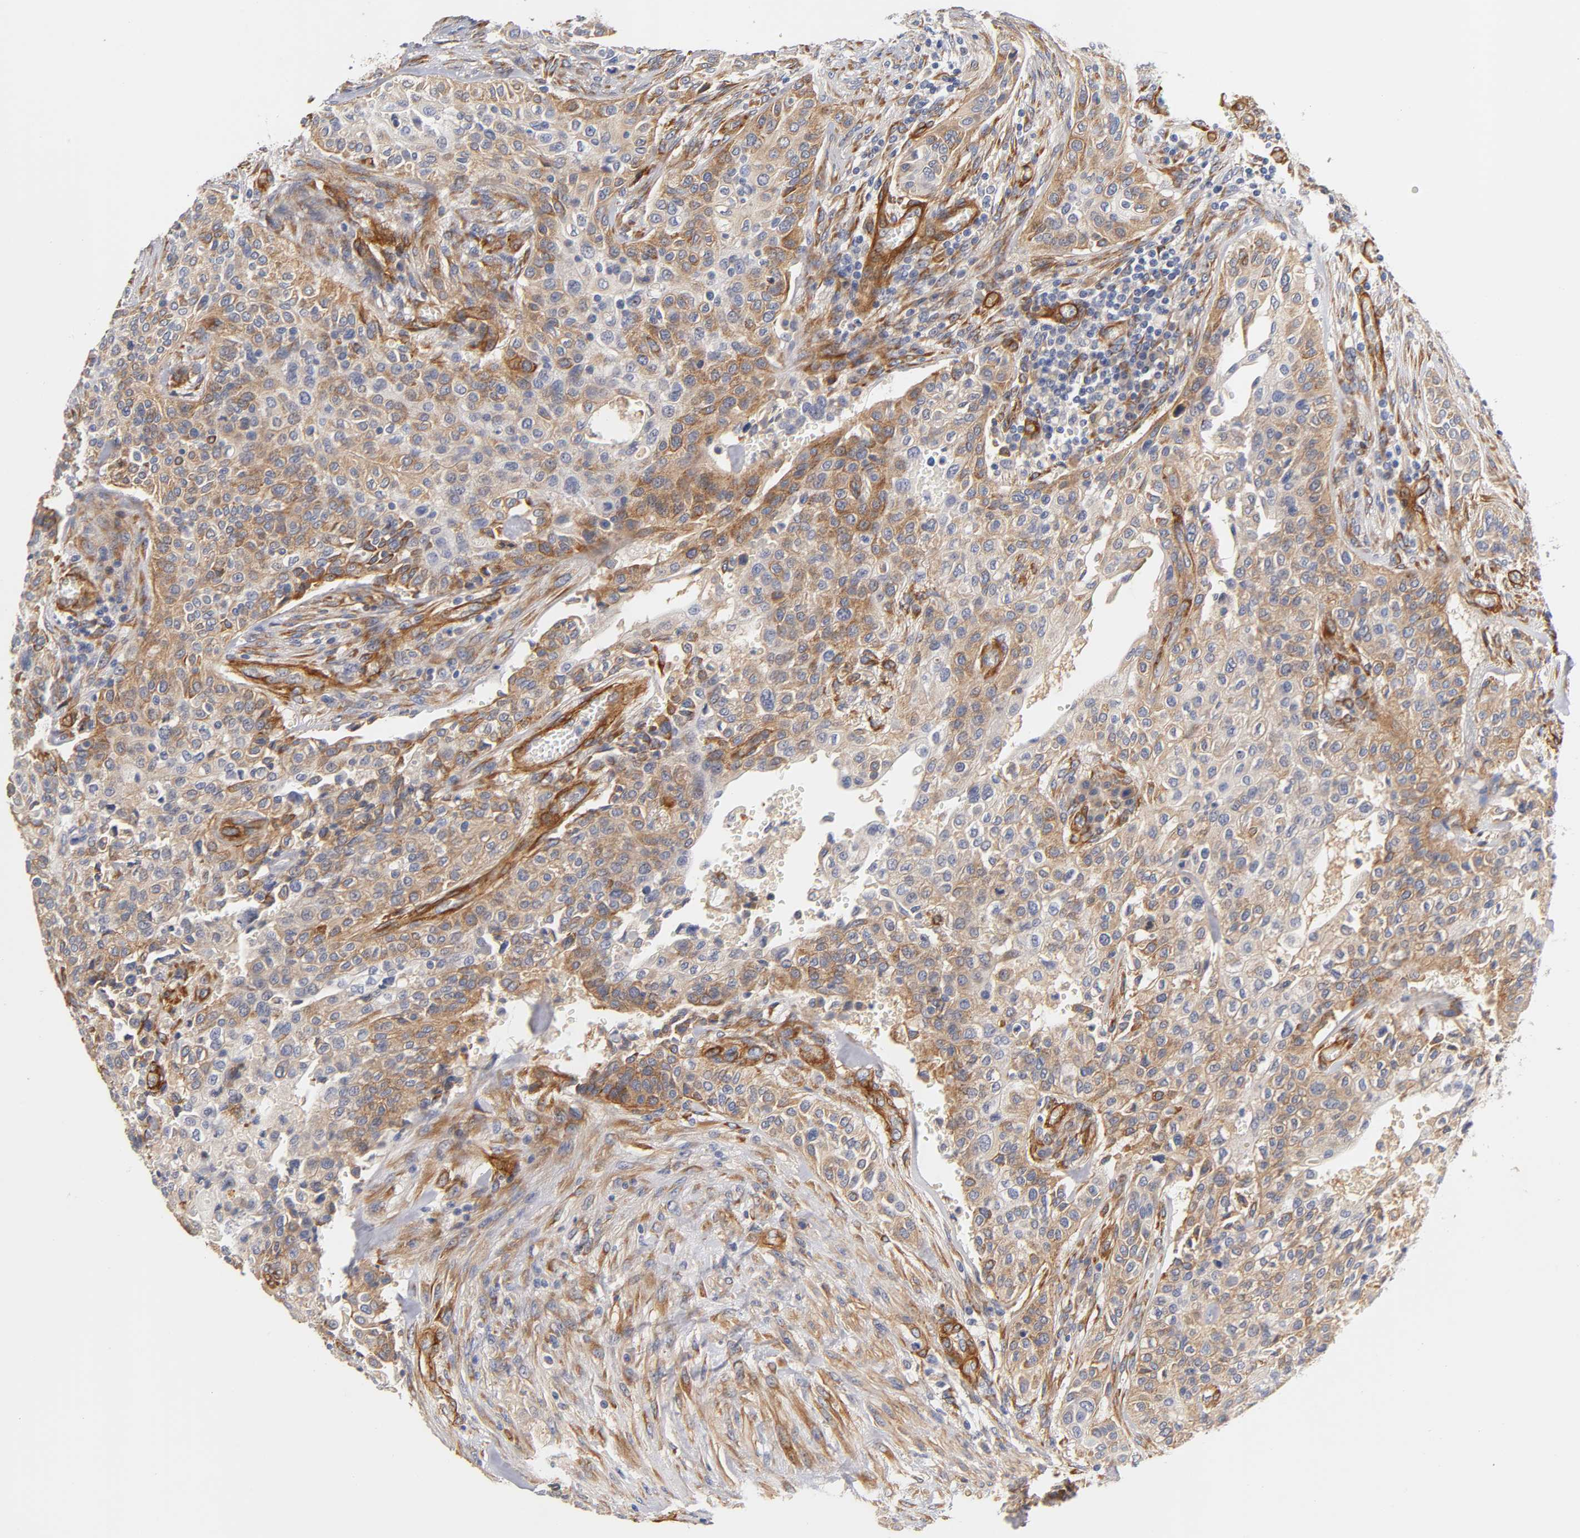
{"staining": {"intensity": "moderate", "quantity": "25%-75%", "location": "cytoplasmic/membranous"}, "tissue": "urothelial cancer", "cell_type": "Tumor cells", "image_type": "cancer", "snomed": [{"axis": "morphology", "description": "Urothelial carcinoma, High grade"}, {"axis": "topography", "description": "Urinary bladder"}], "caption": "An immunohistochemistry (IHC) photomicrograph of neoplastic tissue is shown. Protein staining in brown highlights moderate cytoplasmic/membranous positivity in urothelial cancer within tumor cells.", "gene": "LAMB1", "patient": {"sex": "male", "age": 74}}